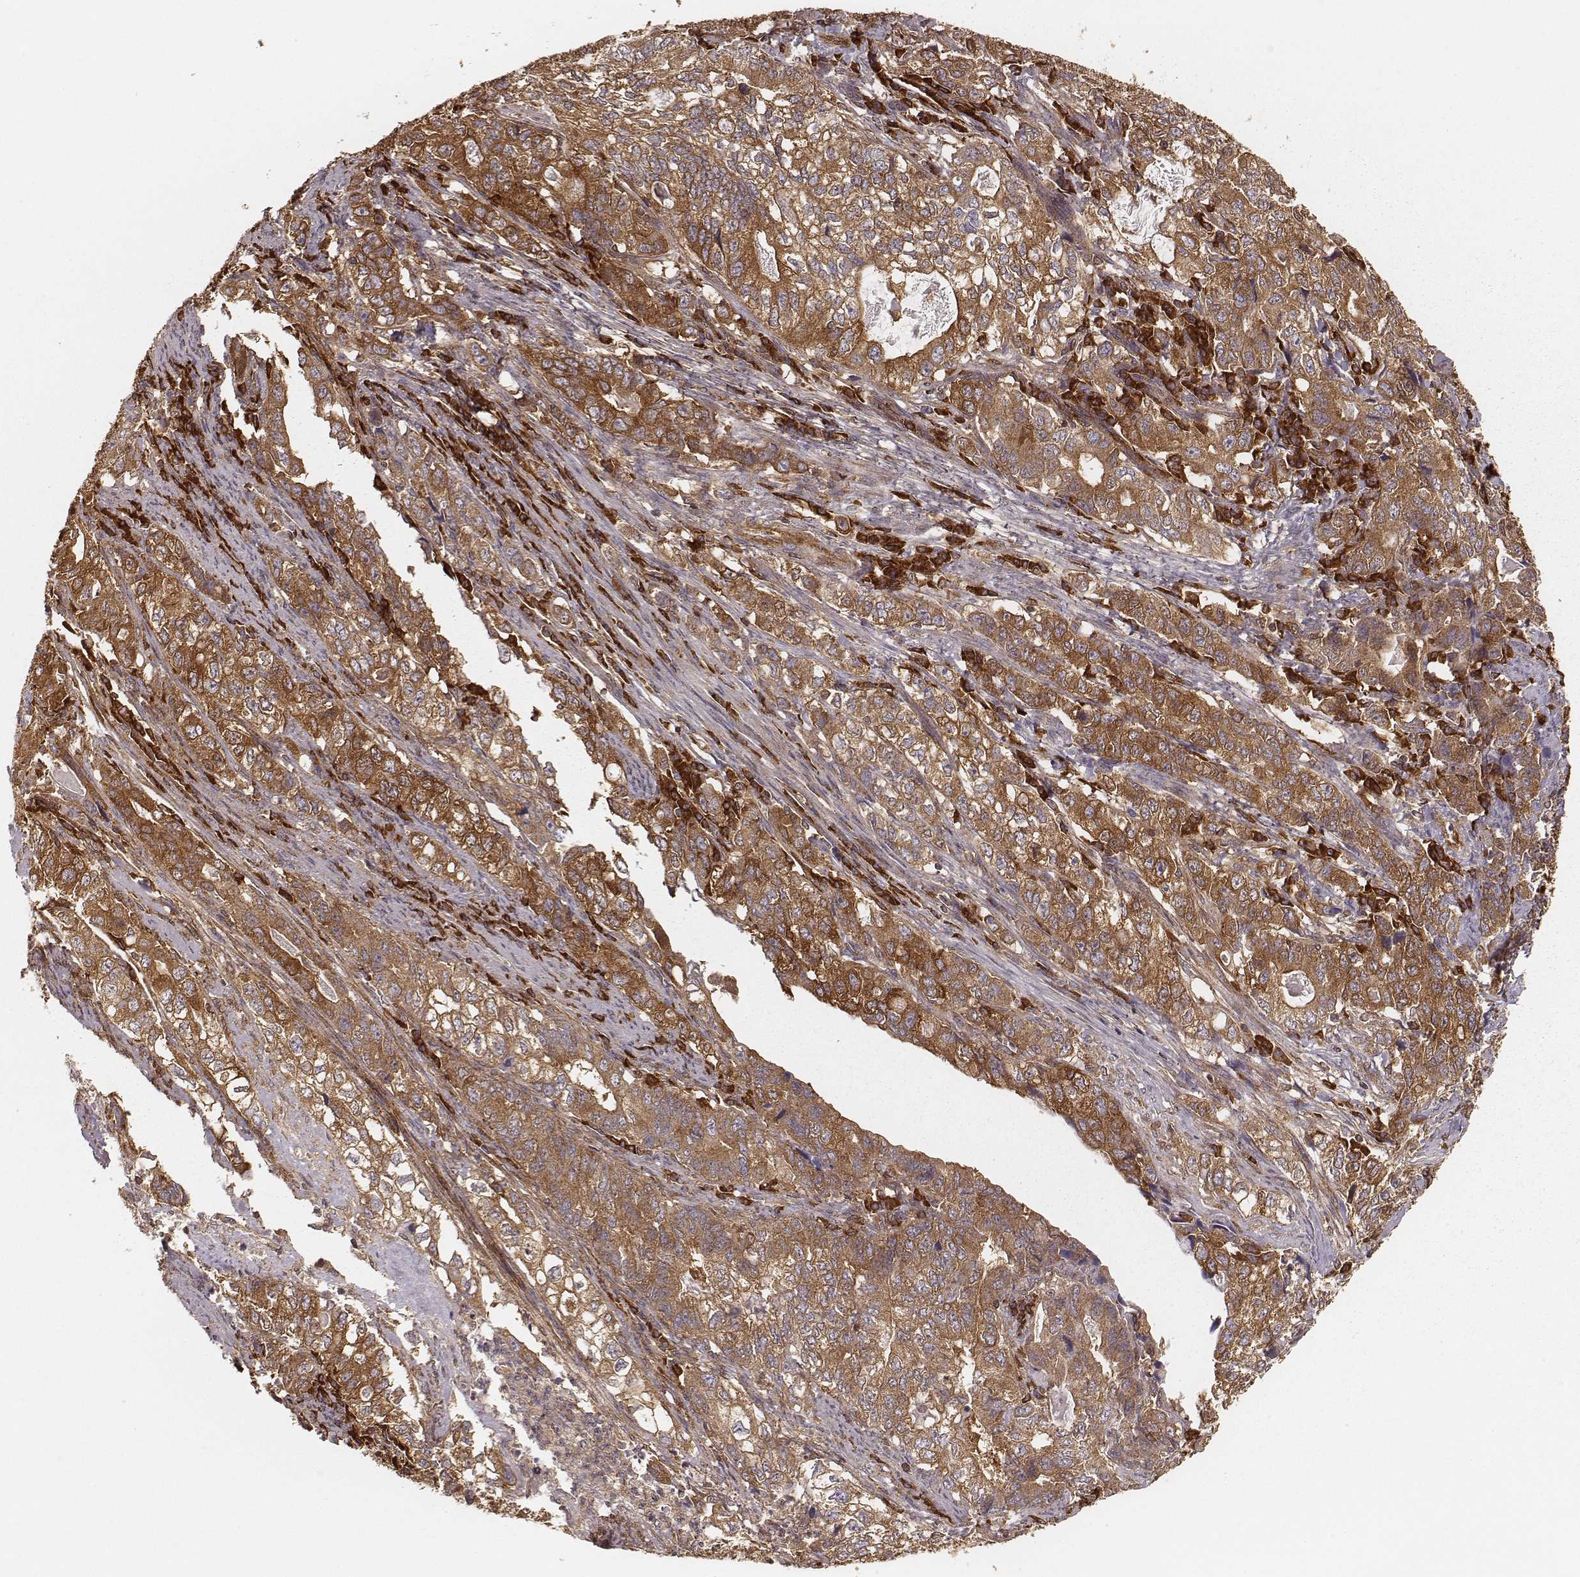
{"staining": {"intensity": "moderate", "quantity": ">75%", "location": "cytoplasmic/membranous"}, "tissue": "stomach cancer", "cell_type": "Tumor cells", "image_type": "cancer", "snomed": [{"axis": "morphology", "description": "Adenocarcinoma, NOS"}, {"axis": "topography", "description": "Stomach, lower"}], "caption": "A medium amount of moderate cytoplasmic/membranous staining is appreciated in approximately >75% of tumor cells in stomach adenocarcinoma tissue. (Brightfield microscopy of DAB IHC at high magnification).", "gene": "CARS1", "patient": {"sex": "female", "age": 72}}